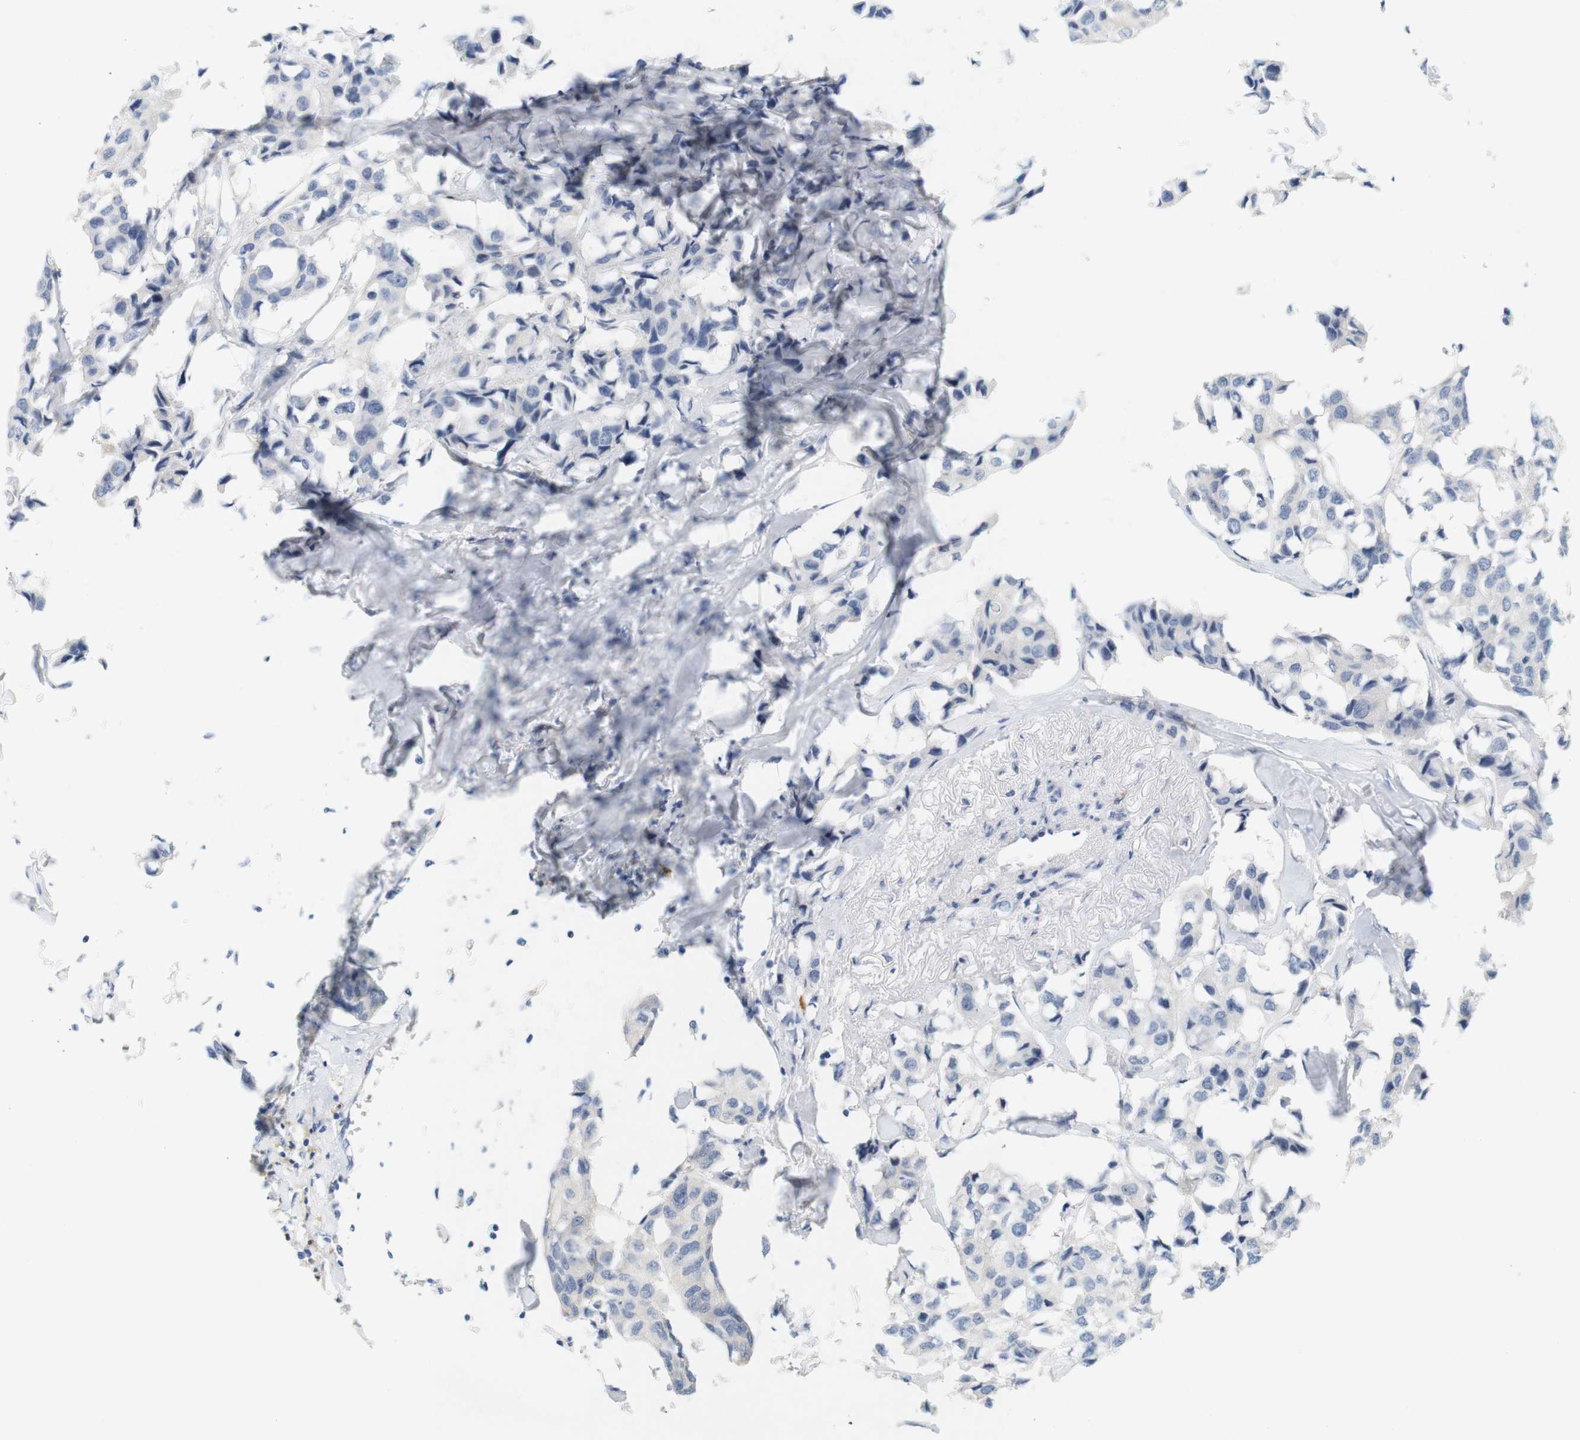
{"staining": {"intensity": "negative", "quantity": "none", "location": "none"}, "tissue": "breast cancer", "cell_type": "Tumor cells", "image_type": "cancer", "snomed": [{"axis": "morphology", "description": "Duct carcinoma"}, {"axis": "topography", "description": "Breast"}], "caption": "Breast infiltrating ductal carcinoma stained for a protein using immunohistochemistry (IHC) displays no positivity tumor cells.", "gene": "LRRK2", "patient": {"sex": "female", "age": 80}}